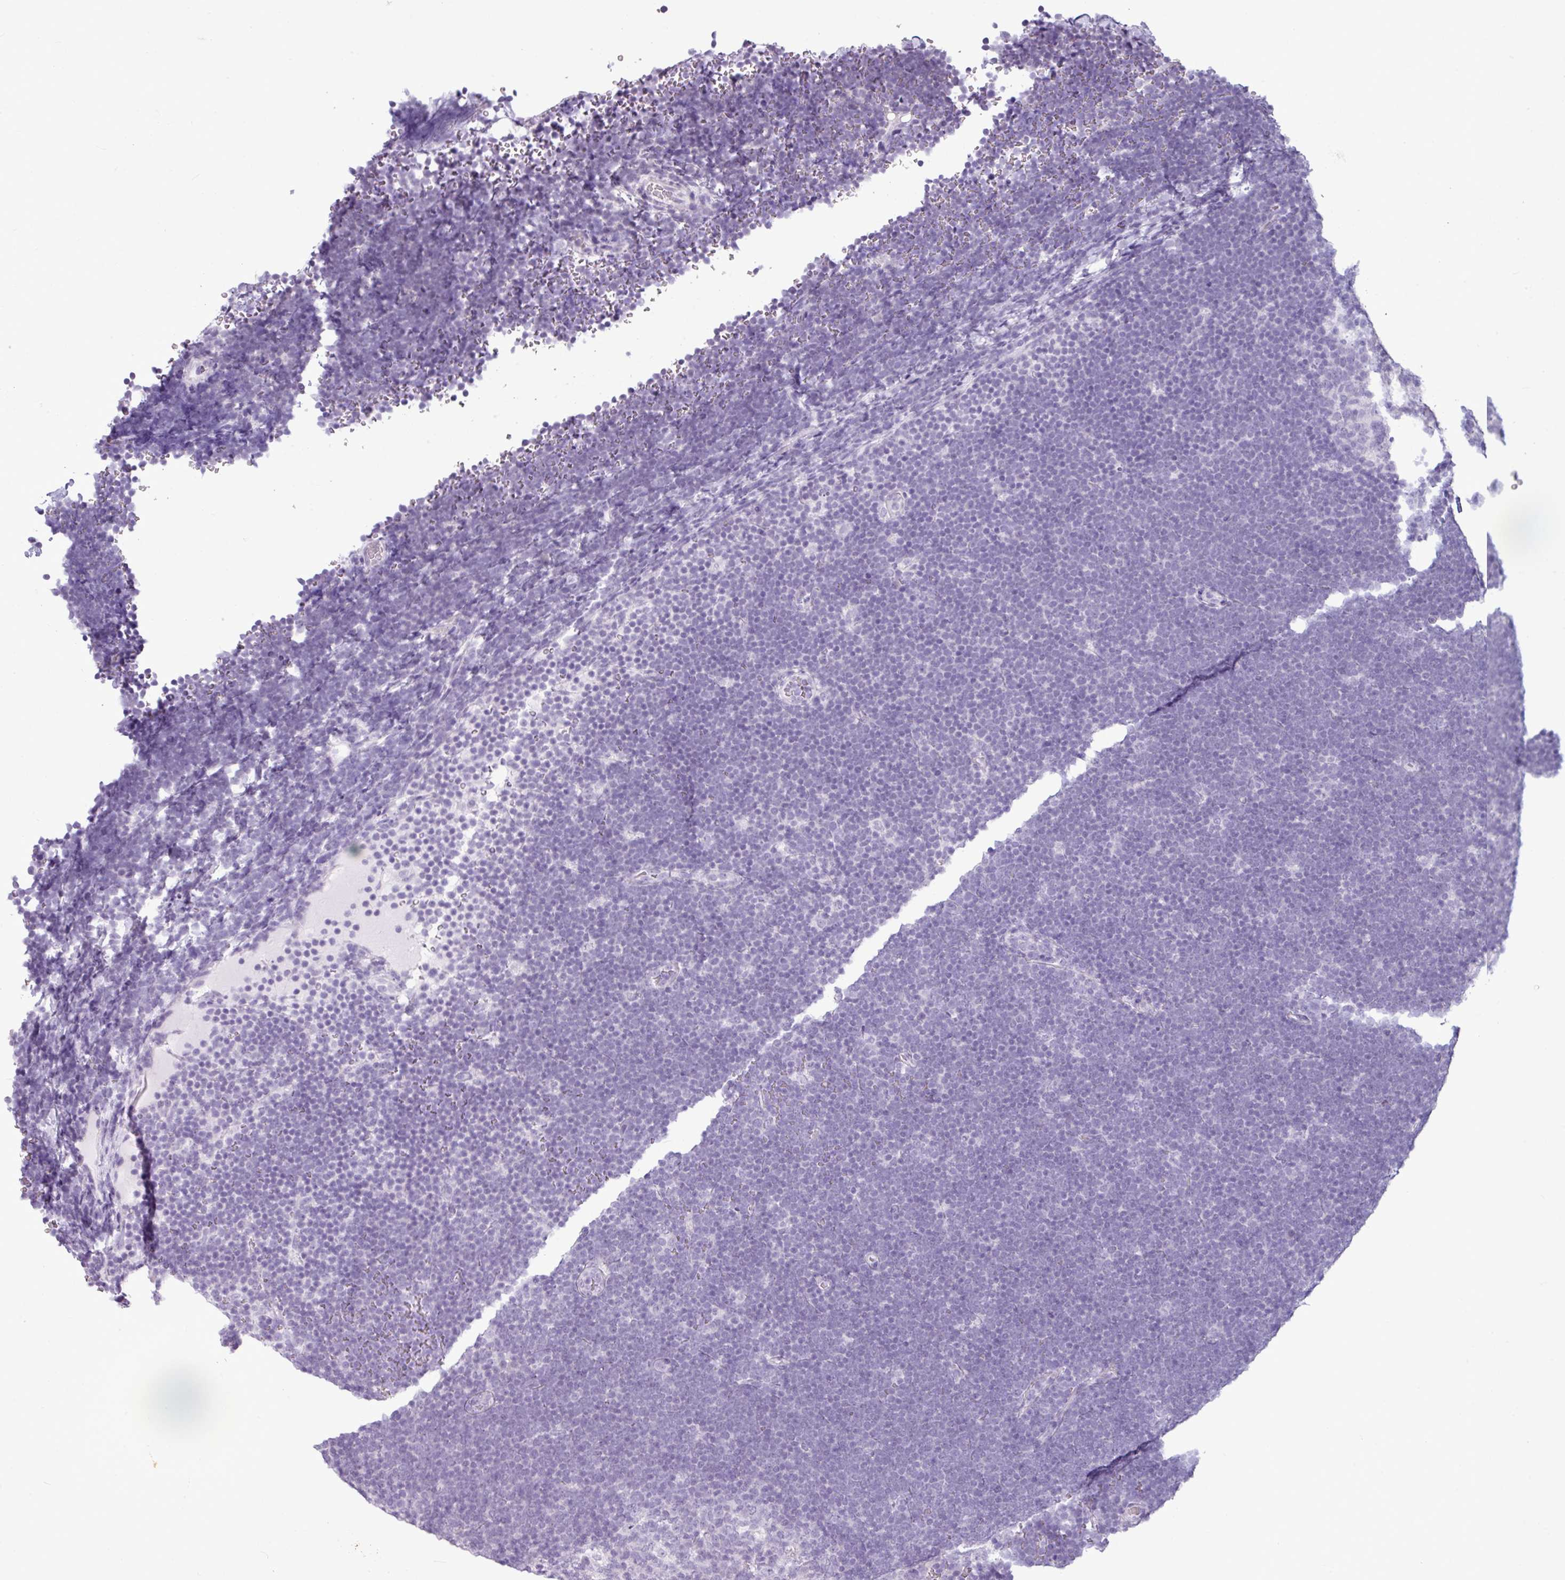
{"staining": {"intensity": "negative", "quantity": "none", "location": "none"}, "tissue": "lymphoma", "cell_type": "Tumor cells", "image_type": "cancer", "snomed": [{"axis": "morphology", "description": "Malignant lymphoma, non-Hodgkin's type, High grade"}, {"axis": "topography", "description": "Lymph node"}], "caption": "Malignant lymphoma, non-Hodgkin's type (high-grade) was stained to show a protein in brown. There is no significant staining in tumor cells.", "gene": "AMY2A", "patient": {"sex": "male", "age": 13}}